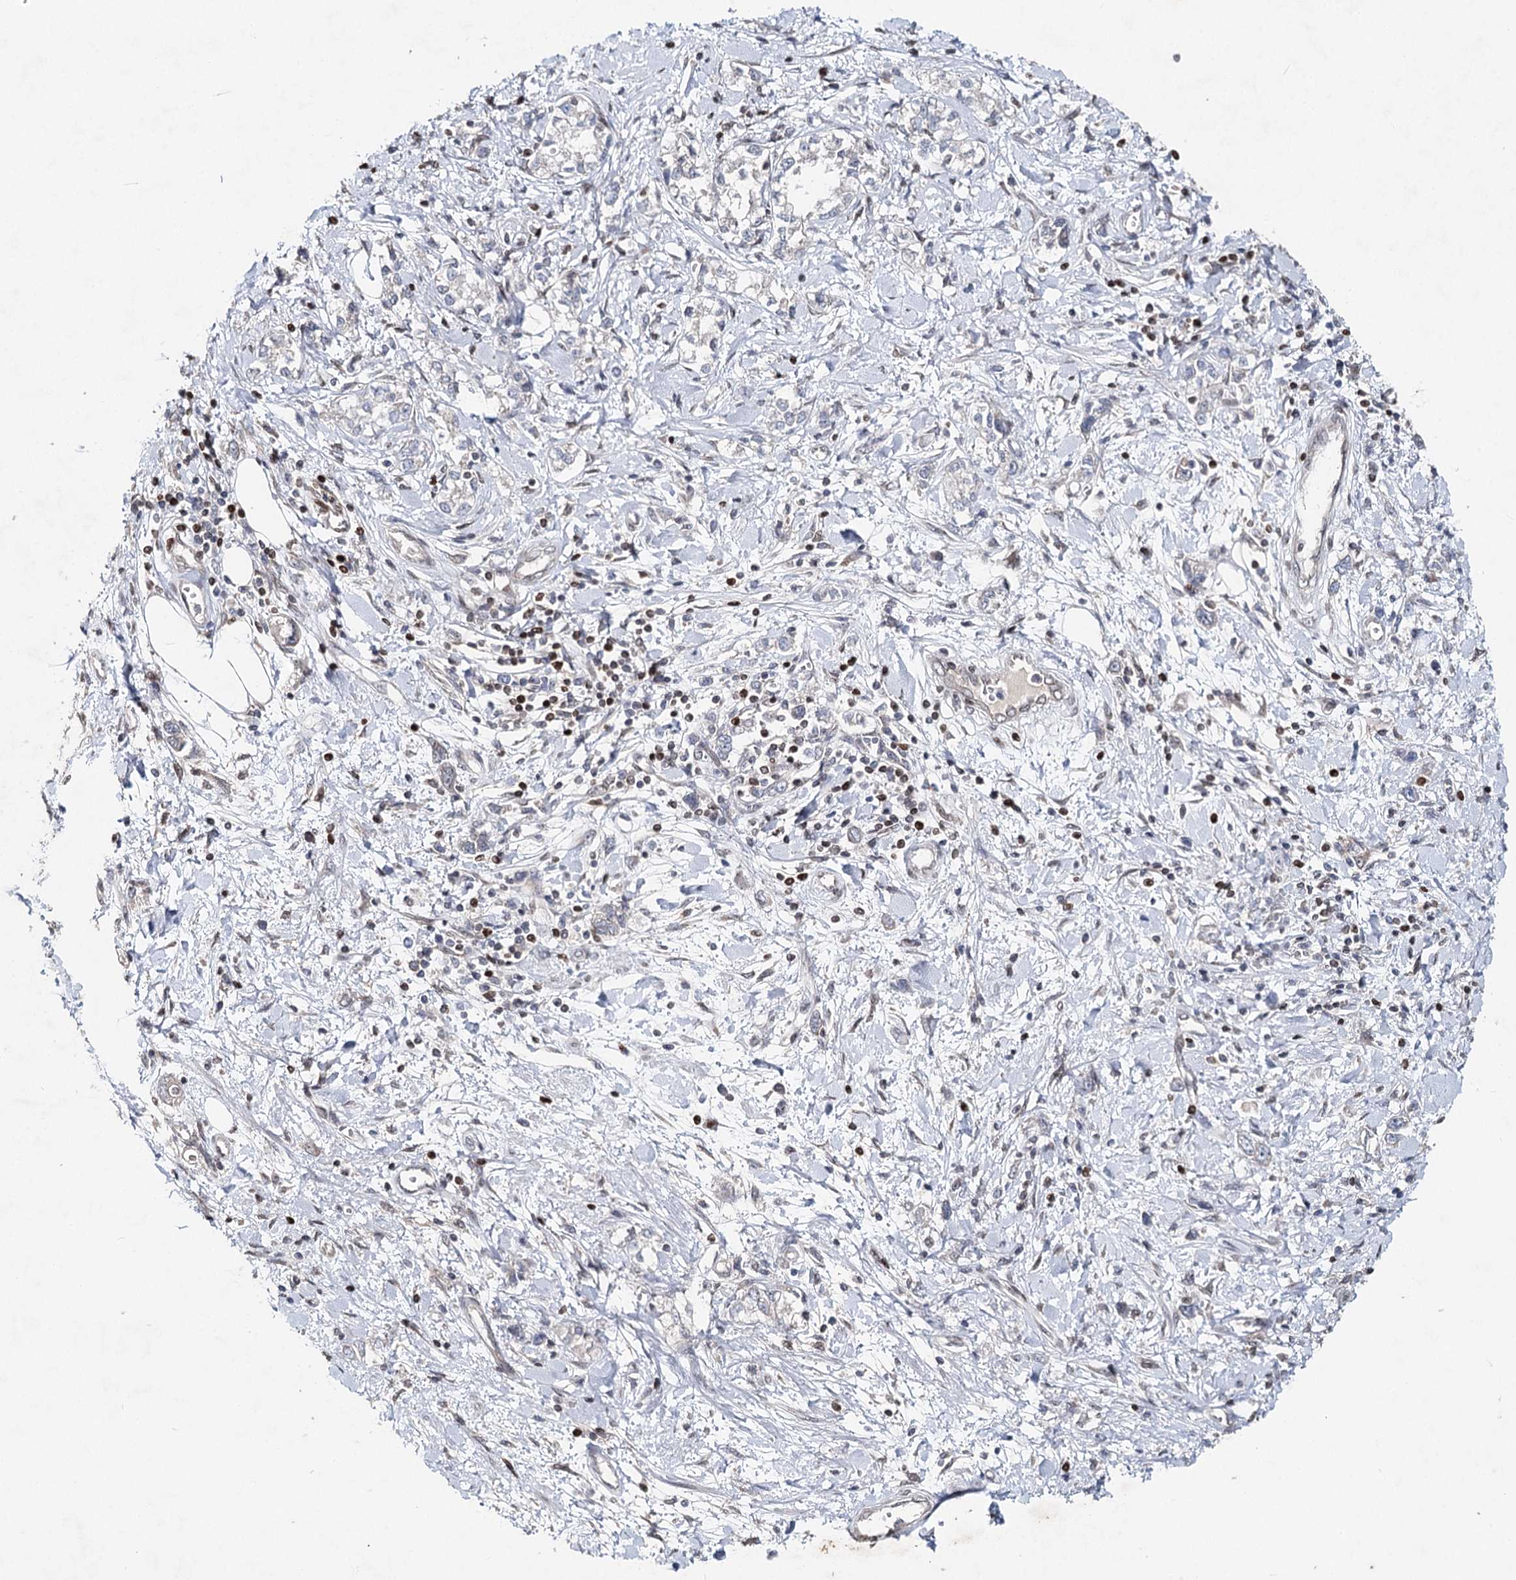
{"staining": {"intensity": "negative", "quantity": "none", "location": "none"}, "tissue": "stomach cancer", "cell_type": "Tumor cells", "image_type": "cancer", "snomed": [{"axis": "morphology", "description": "Adenocarcinoma, NOS"}, {"axis": "topography", "description": "Stomach"}], "caption": "This is an immunohistochemistry (IHC) histopathology image of human stomach adenocarcinoma. There is no expression in tumor cells.", "gene": "FRMD4A", "patient": {"sex": "female", "age": 76}}